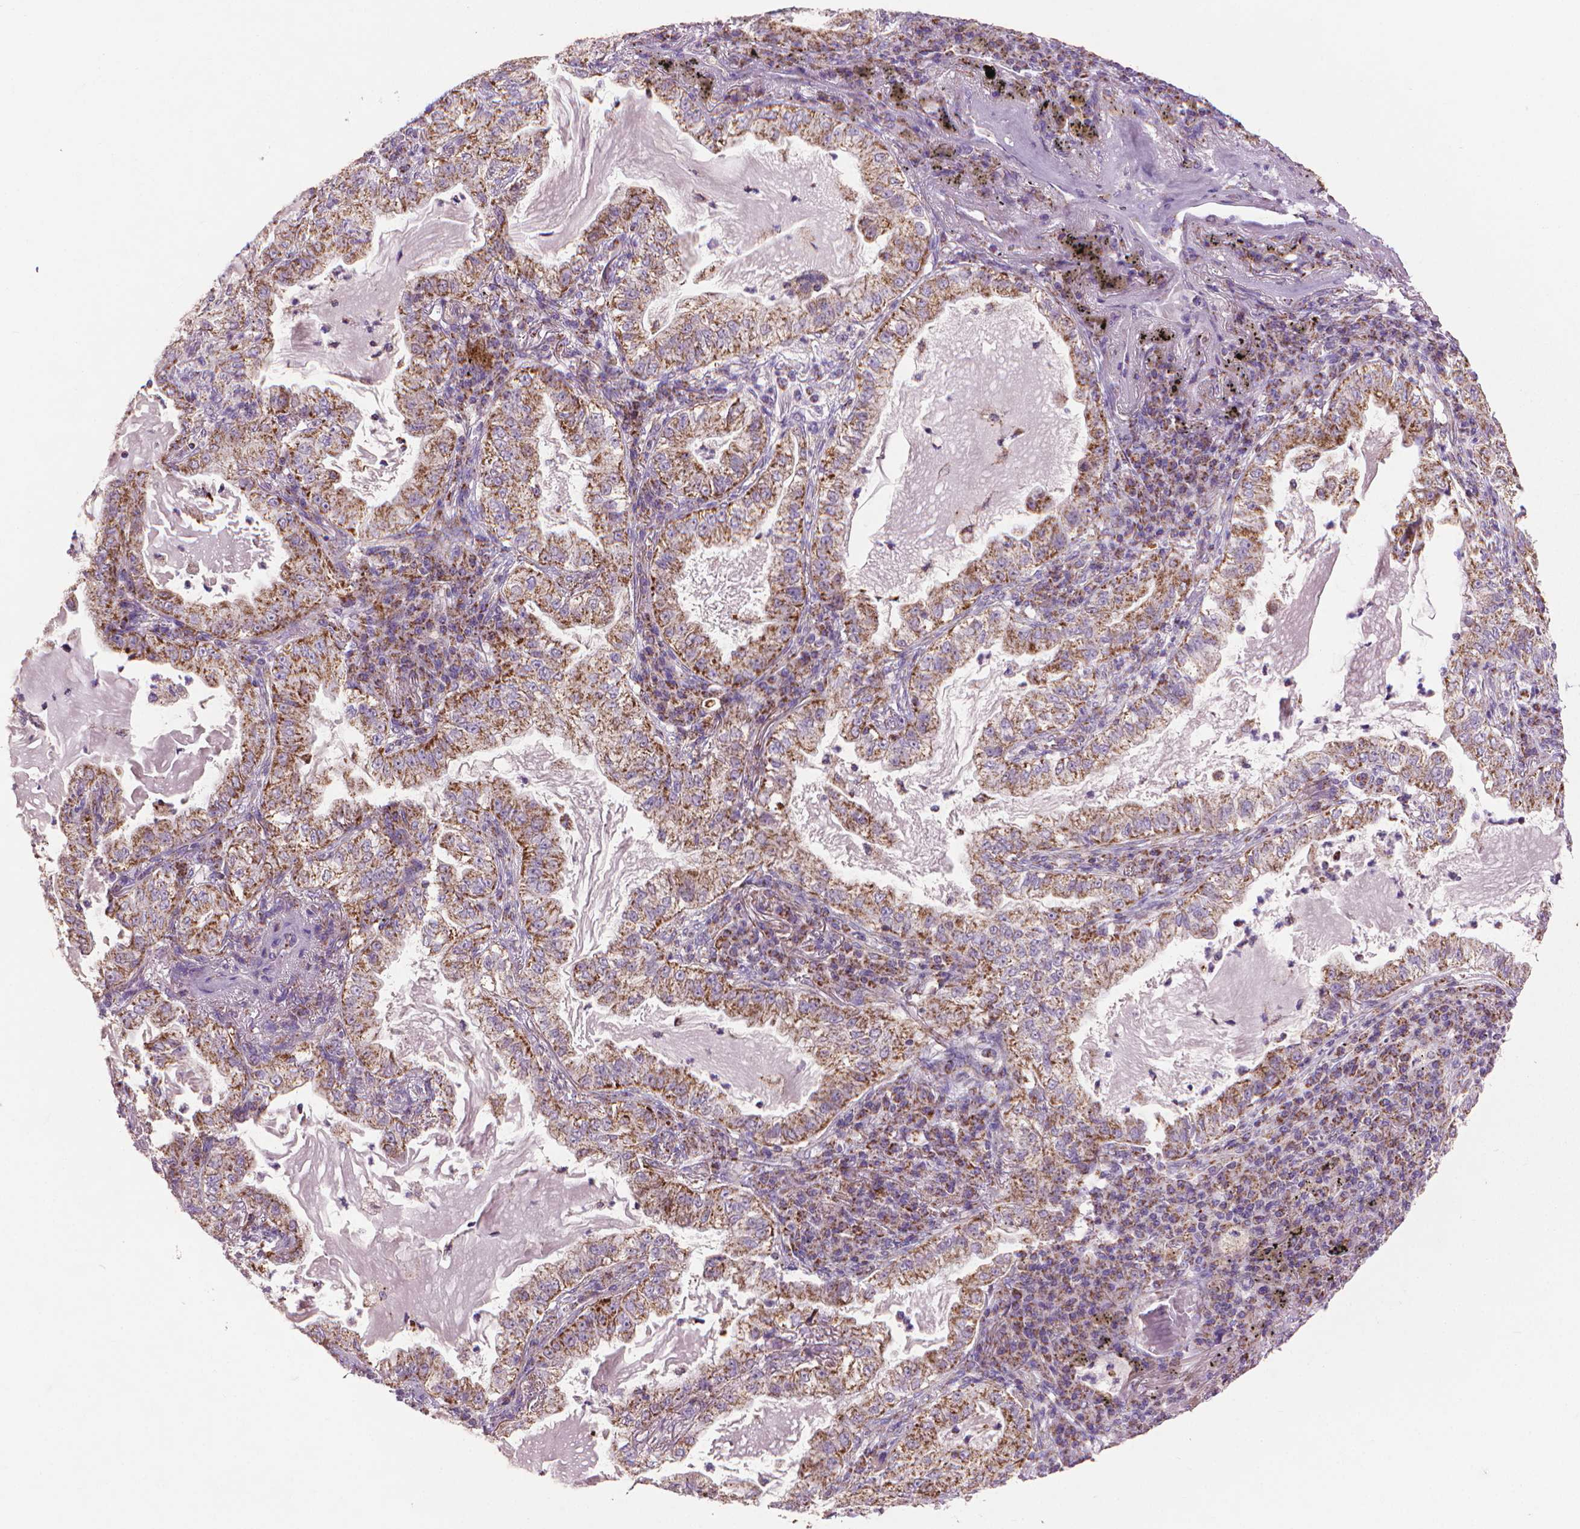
{"staining": {"intensity": "moderate", "quantity": ">75%", "location": "cytoplasmic/membranous"}, "tissue": "lung cancer", "cell_type": "Tumor cells", "image_type": "cancer", "snomed": [{"axis": "morphology", "description": "Adenocarcinoma, NOS"}, {"axis": "topography", "description": "Lung"}], "caption": "The image shows a brown stain indicating the presence of a protein in the cytoplasmic/membranous of tumor cells in adenocarcinoma (lung). (brown staining indicates protein expression, while blue staining denotes nuclei).", "gene": "VDAC1", "patient": {"sex": "female", "age": 73}}